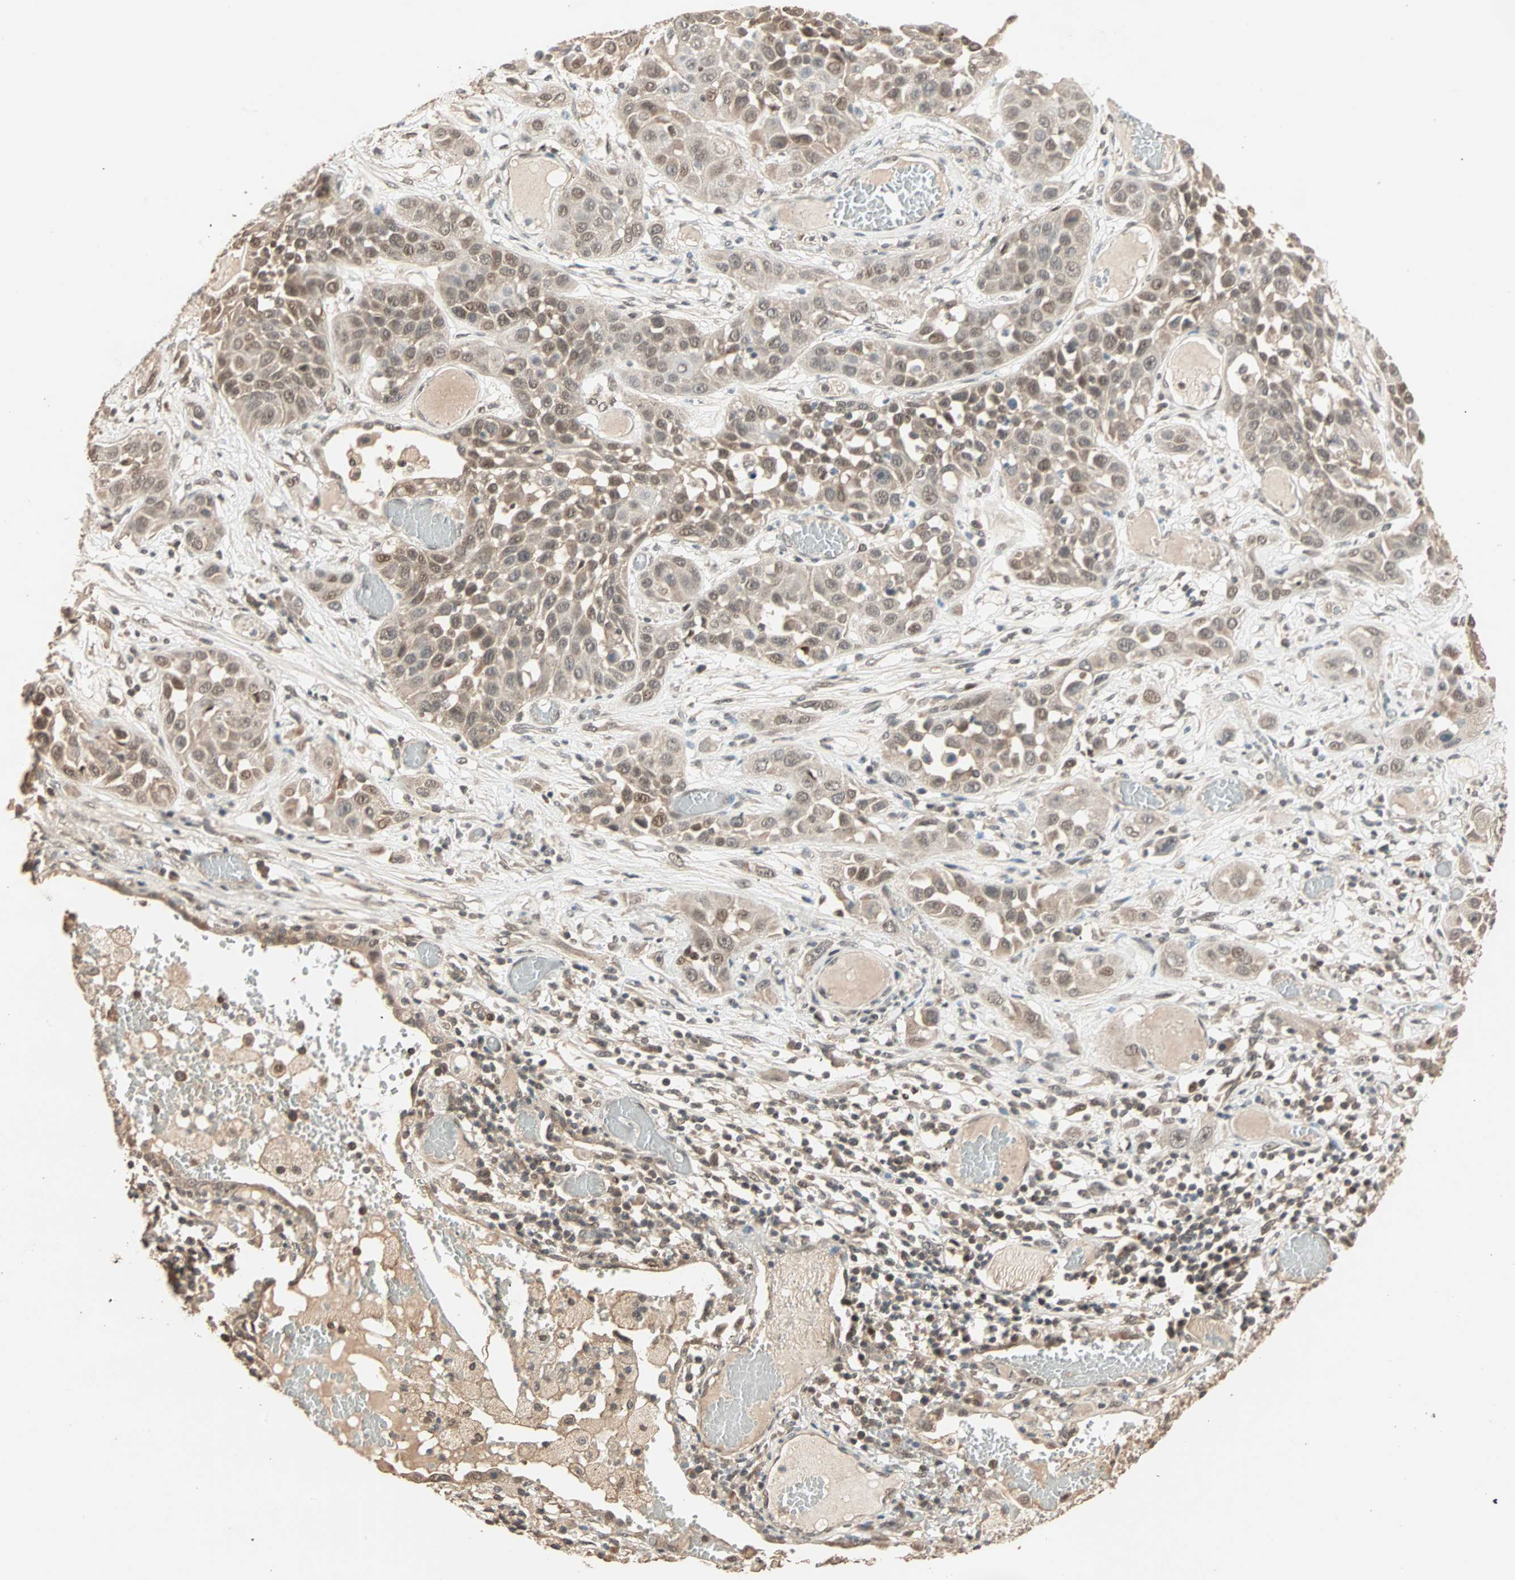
{"staining": {"intensity": "moderate", "quantity": ">75%", "location": "cytoplasmic/membranous,nuclear"}, "tissue": "lung cancer", "cell_type": "Tumor cells", "image_type": "cancer", "snomed": [{"axis": "morphology", "description": "Squamous cell carcinoma, NOS"}, {"axis": "topography", "description": "Lung"}], "caption": "Lung cancer (squamous cell carcinoma) tissue demonstrates moderate cytoplasmic/membranous and nuclear positivity in approximately >75% of tumor cells", "gene": "ZBTB33", "patient": {"sex": "male", "age": 71}}